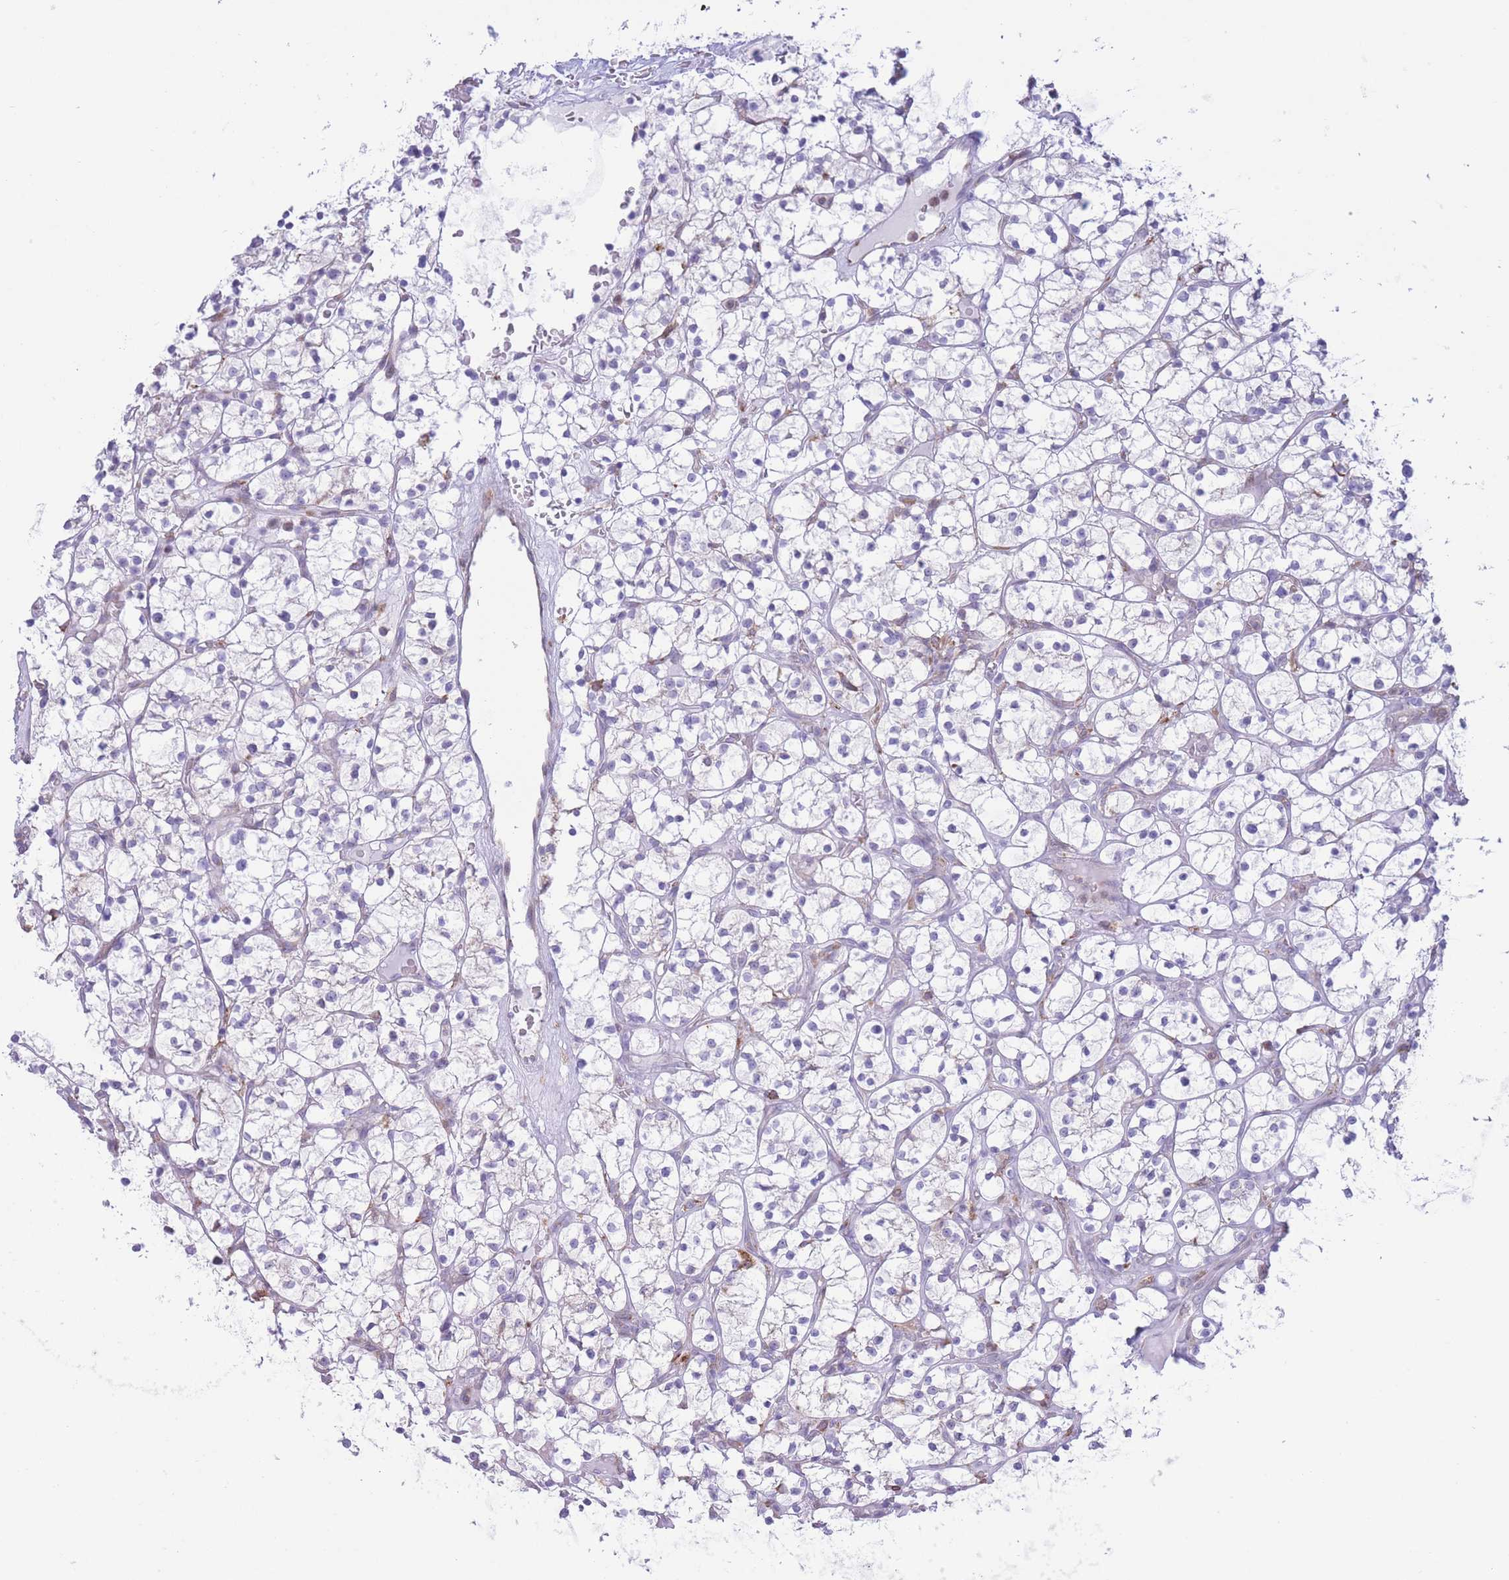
{"staining": {"intensity": "negative", "quantity": "none", "location": "none"}, "tissue": "renal cancer", "cell_type": "Tumor cells", "image_type": "cancer", "snomed": [{"axis": "morphology", "description": "Adenocarcinoma, NOS"}, {"axis": "topography", "description": "Kidney"}], "caption": "DAB (3,3'-diaminobenzidine) immunohistochemical staining of human renal cancer exhibits no significant expression in tumor cells.", "gene": "MYDGF", "patient": {"sex": "female", "age": 64}}